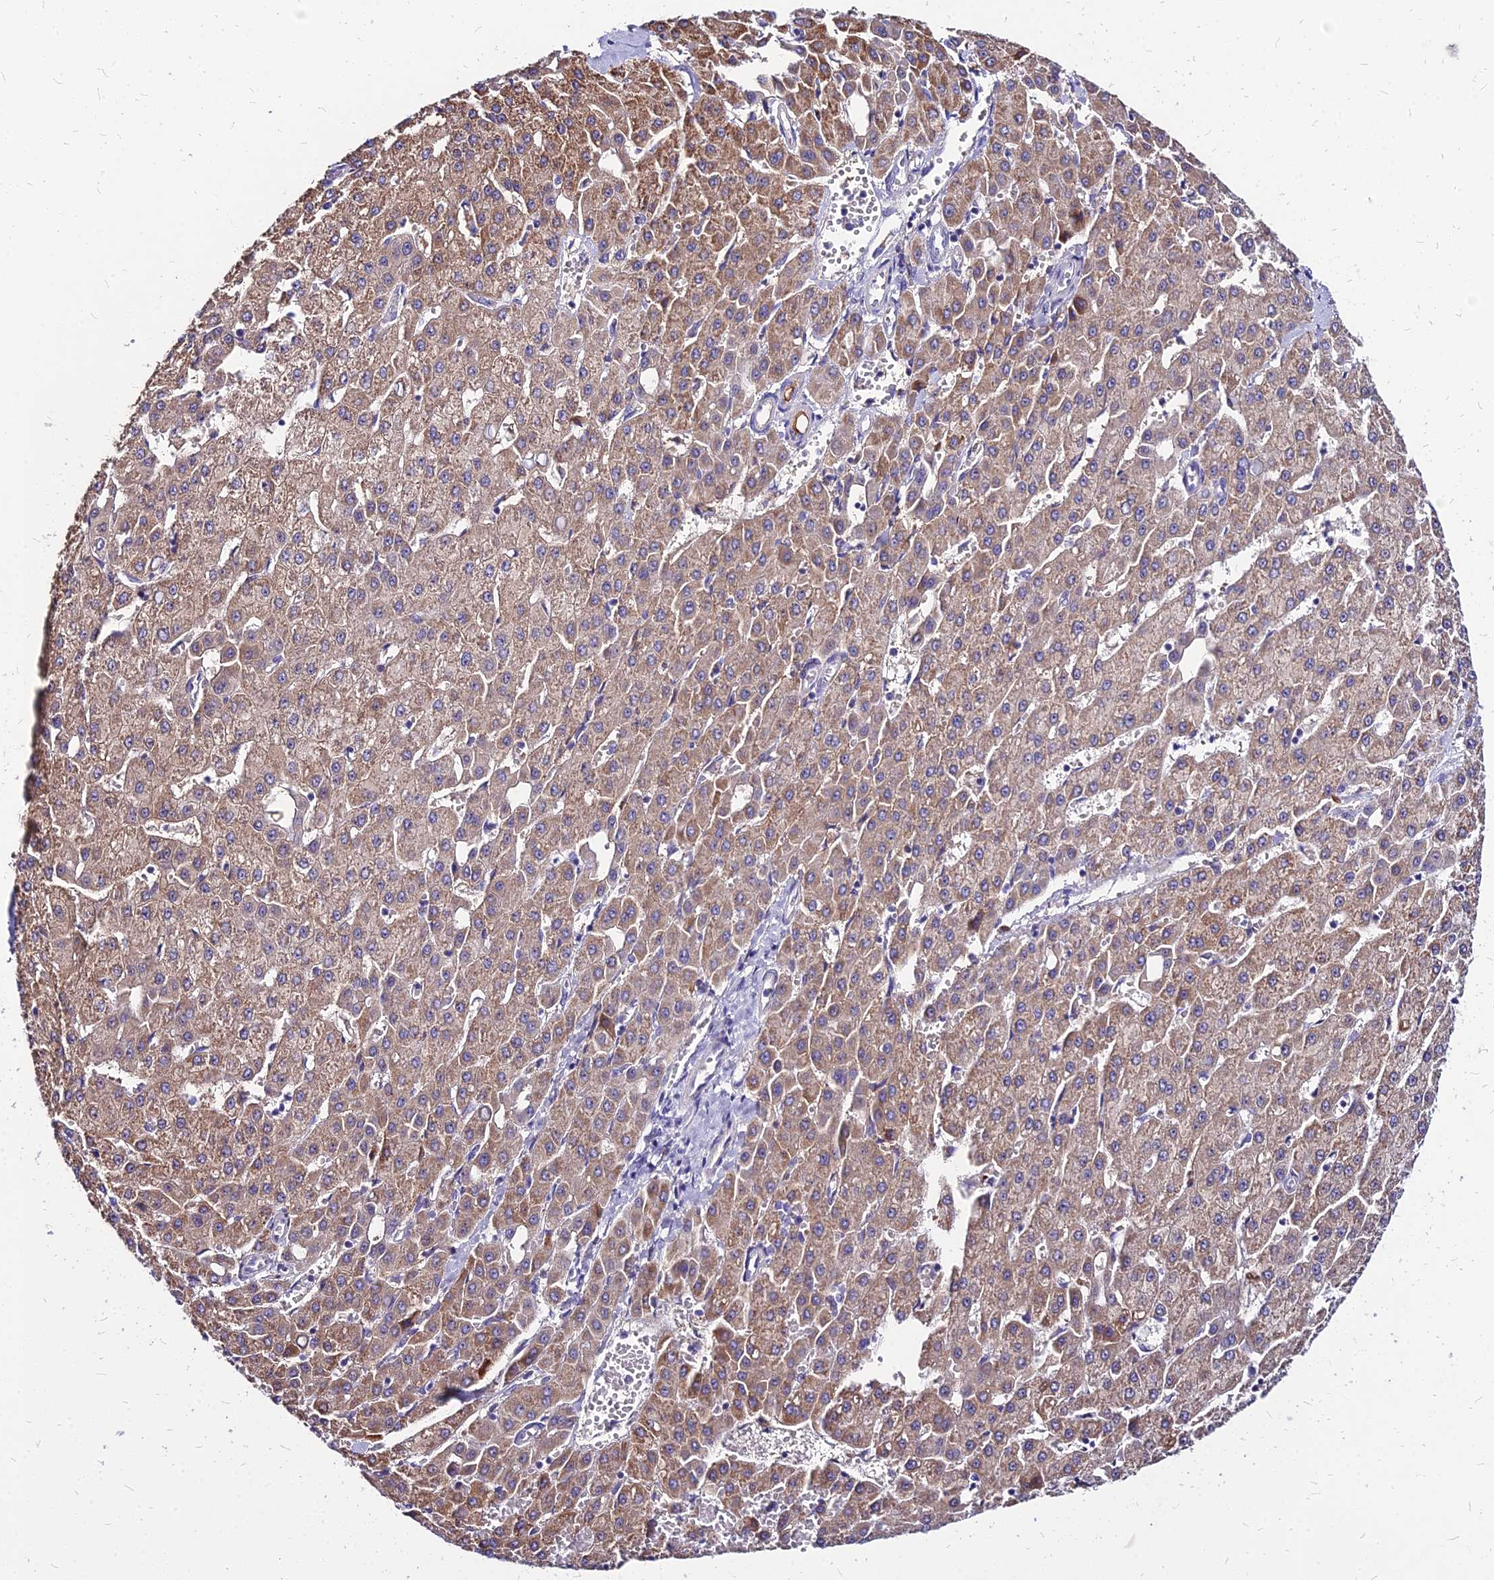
{"staining": {"intensity": "moderate", "quantity": ">75%", "location": "cytoplasmic/membranous"}, "tissue": "liver cancer", "cell_type": "Tumor cells", "image_type": "cancer", "snomed": [{"axis": "morphology", "description": "Carcinoma, Hepatocellular, NOS"}, {"axis": "topography", "description": "Liver"}], "caption": "The histopathology image displays immunohistochemical staining of liver hepatocellular carcinoma. There is moderate cytoplasmic/membranous expression is seen in about >75% of tumor cells.", "gene": "ACSM6", "patient": {"sex": "male", "age": 47}}